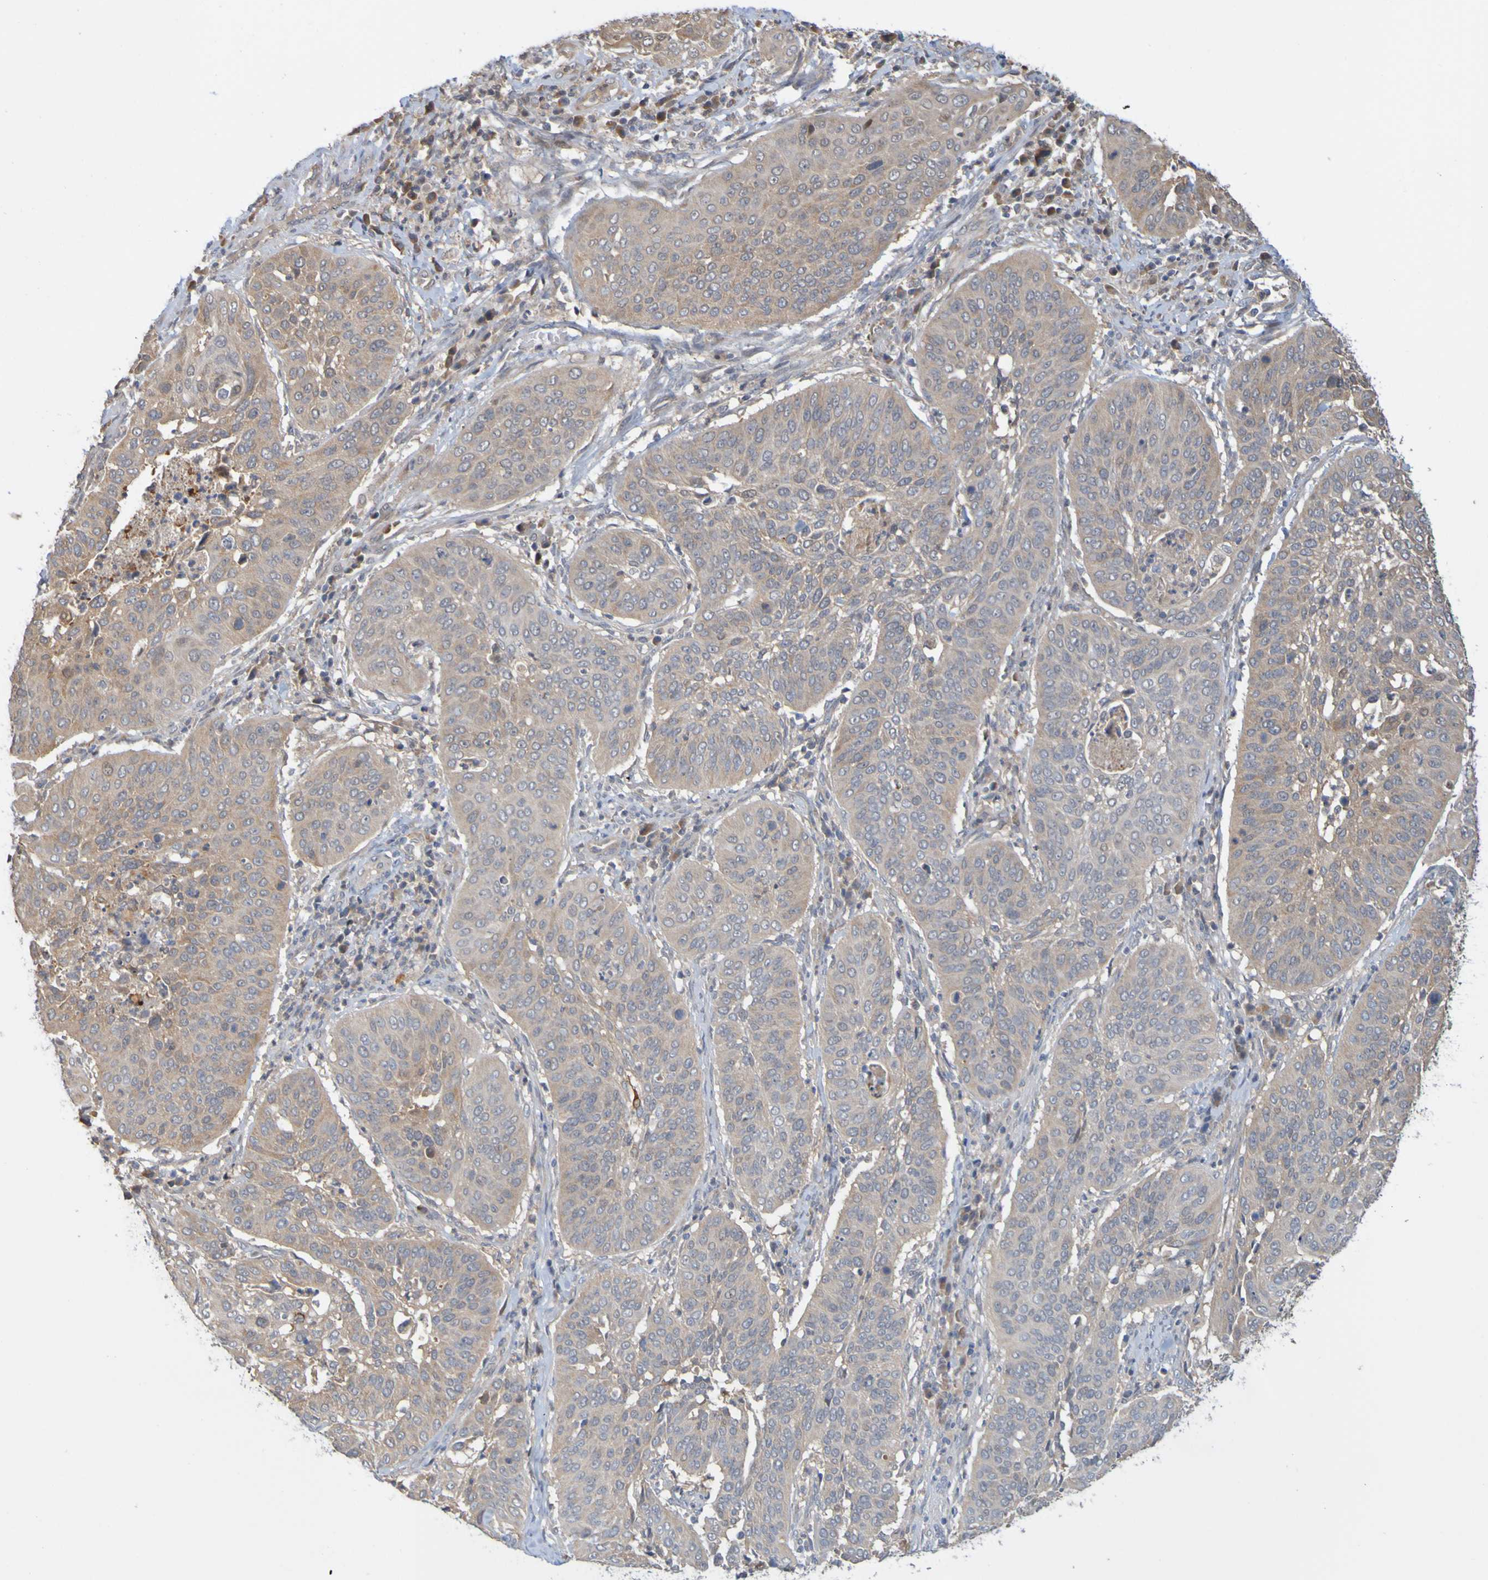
{"staining": {"intensity": "weak", "quantity": ">75%", "location": "cytoplasmic/membranous"}, "tissue": "cervical cancer", "cell_type": "Tumor cells", "image_type": "cancer", "snomed": [{"axis": "morphology", "description": "Normal tissue, NOS"}, {"axis": "morphology", "description": "Squamous cell carcinoma, NOS"}, {"axis": "topography", "description": "Cervix"}], "caption": "A histopathology image of cervical squamous cell carcinoma stained for a protein displays weak cytoplasmic/membranous brown staining in tumor cells.", "gene": "NAV2", "patient": {"sex": "female", "age": 39}}